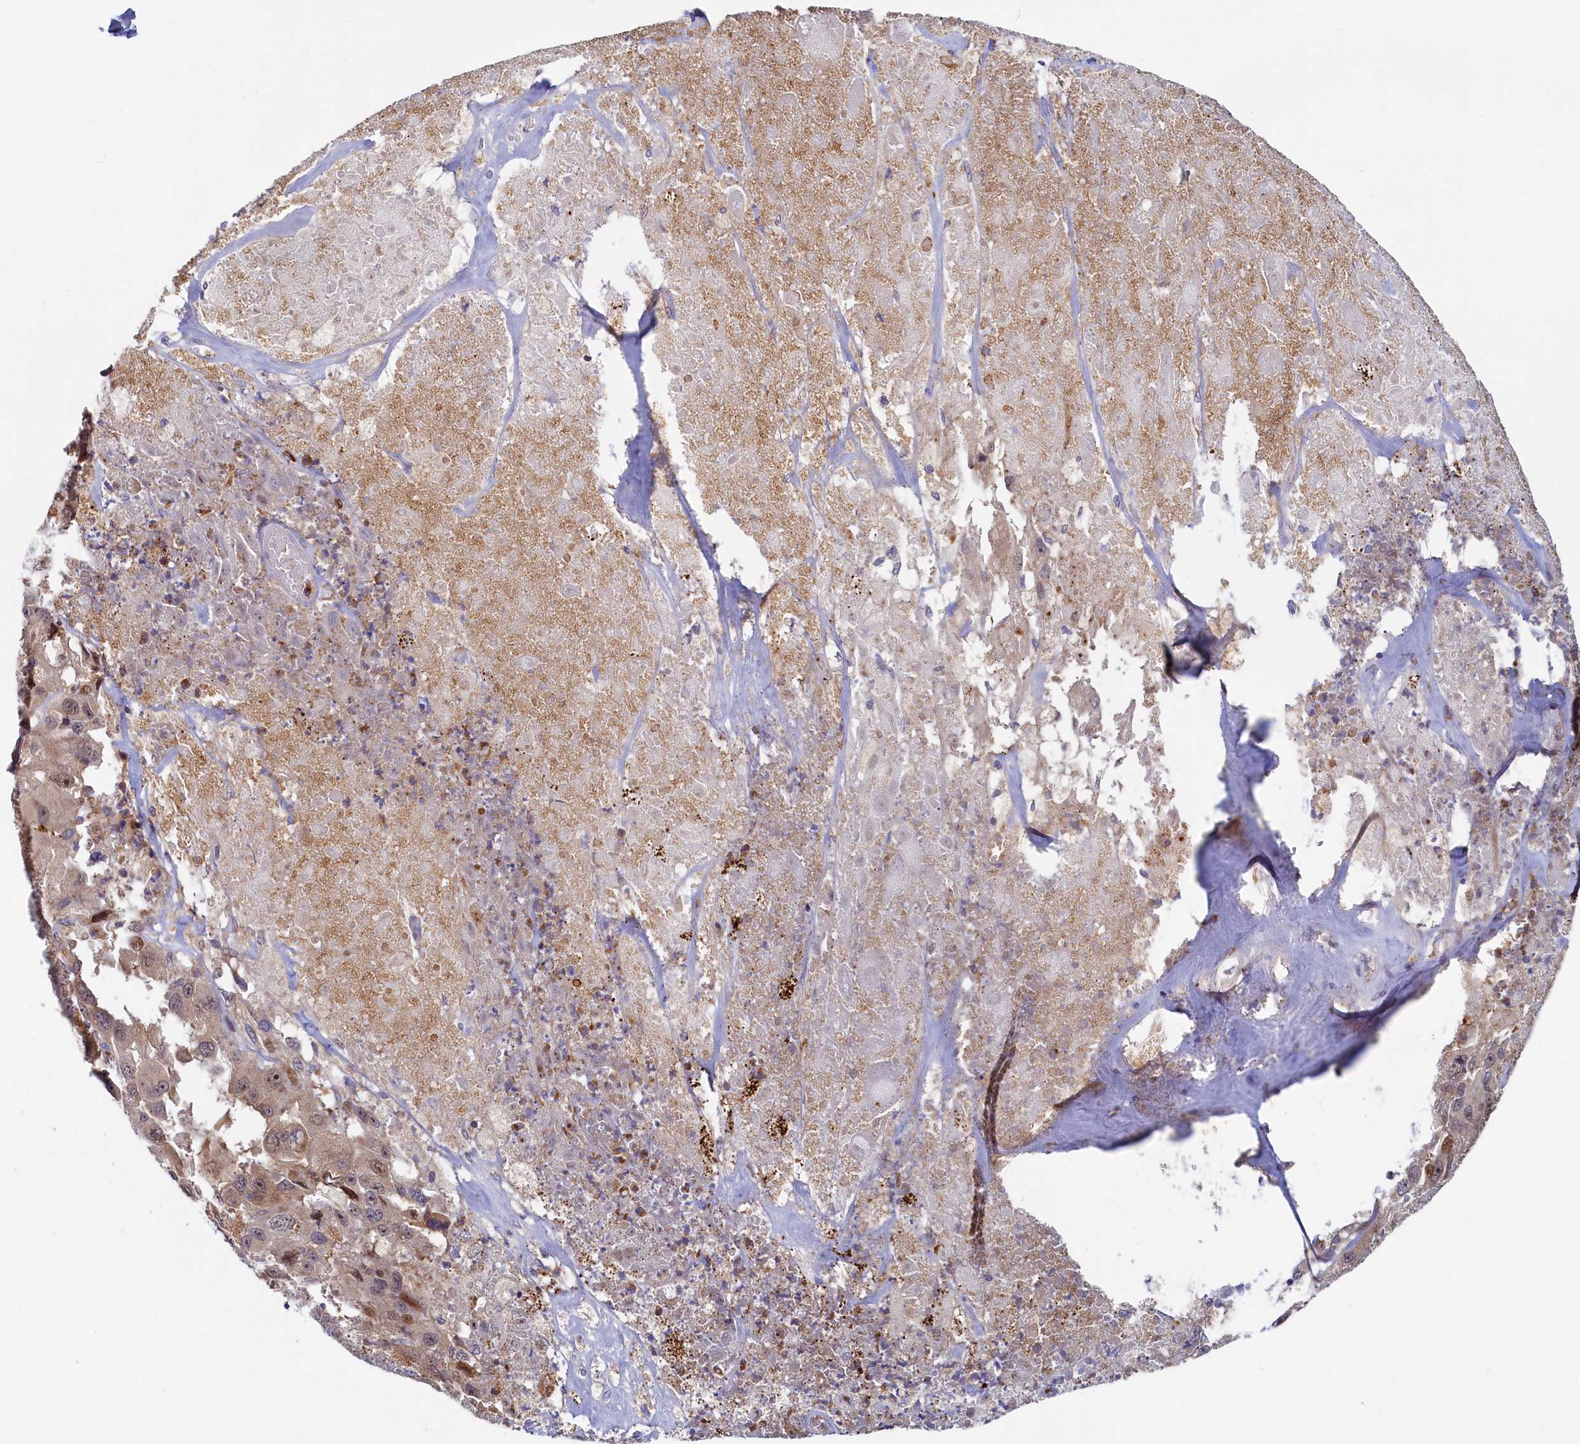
{"staining": {"intensity": "weak", "quantity": "25%-75%", "location": "cytoplasmic/membranous,nuclear"}, "tissue": "melanoma", "cell_type": "Tumor cells", "image_type": "cancer", "snomed": [{"axis": "morphology", "description": "Malignant melanoma, Metastatic site"}, {"axis": "topography", "description": "Lymph node"}], "caption": "DAB (3,3'-diaminobenzidine) immunohistochemical staining of malignant melanoma (metastatic site) reveals weak cytoplasmic/membranous and nuclear protein positivity in about 25%-75% of tumor cells.", "gene": "PIK3C3", "patient": {"sex": "male", "age": 62}}